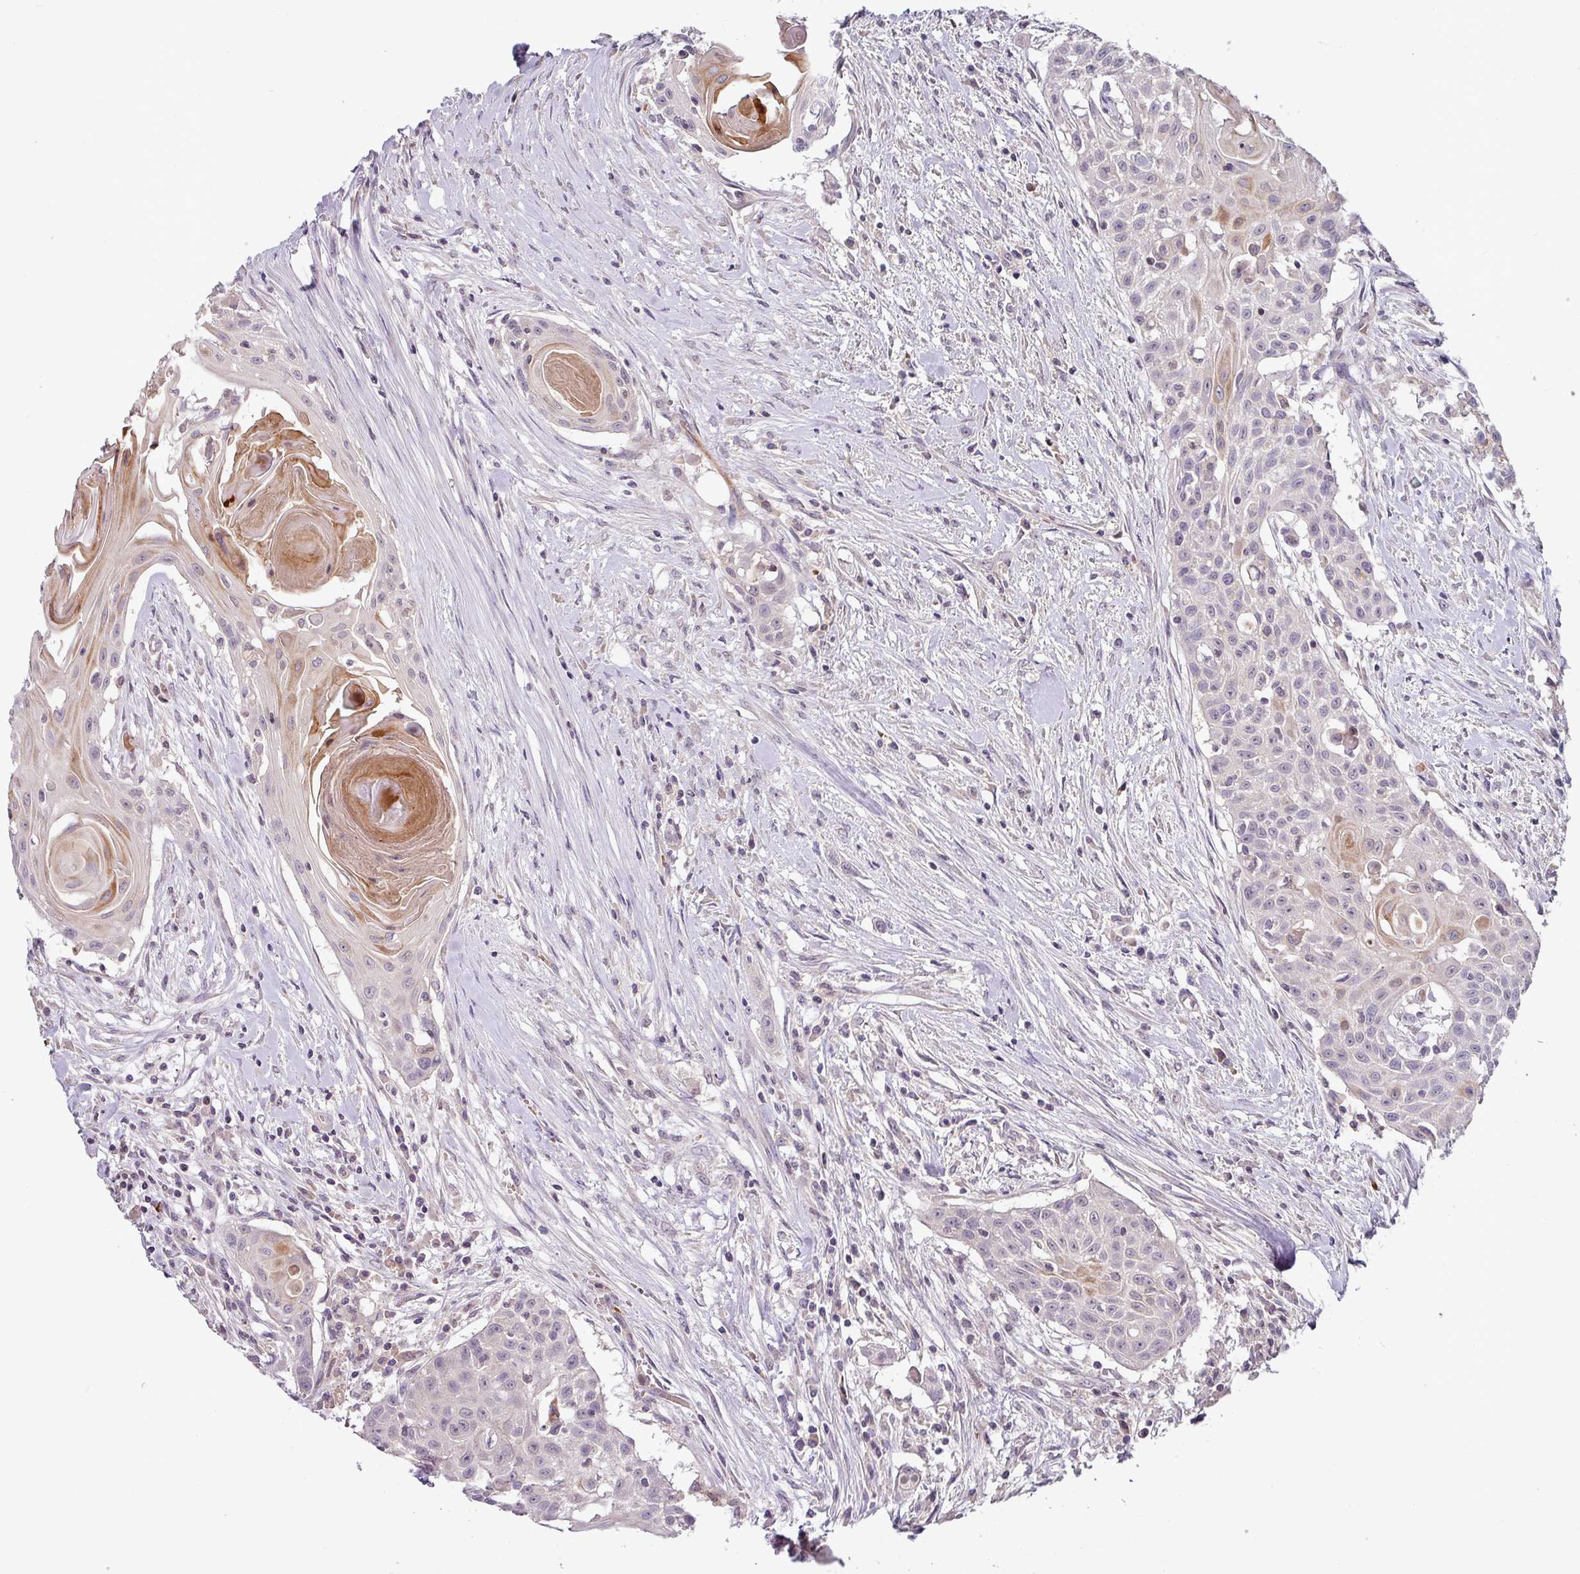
{"staining": {"intensity": "negative", "quantity": "none", "location": "none"}, "tissue": "head and neck cancer", "cell_type": "Tumor cells", "image_type": "cancer", "snomed": [{"axis": "morphology", "description": "Squamous cell carcinoma, NOS"}, {"axis": "topography", "description": "Lymph node"}, {"axis": "topography", "description": "Salivary gland"}, {"axis": "topography", "description": "Head-Neck"}], "caption": "Squamous cell carcinoma (head and neck) stained for a protein using immunohistochemistry (IHC) shows no positivity tumor cells.", "gene": "SLC5A10", "patient": {"sex": "female", "age": 74}}